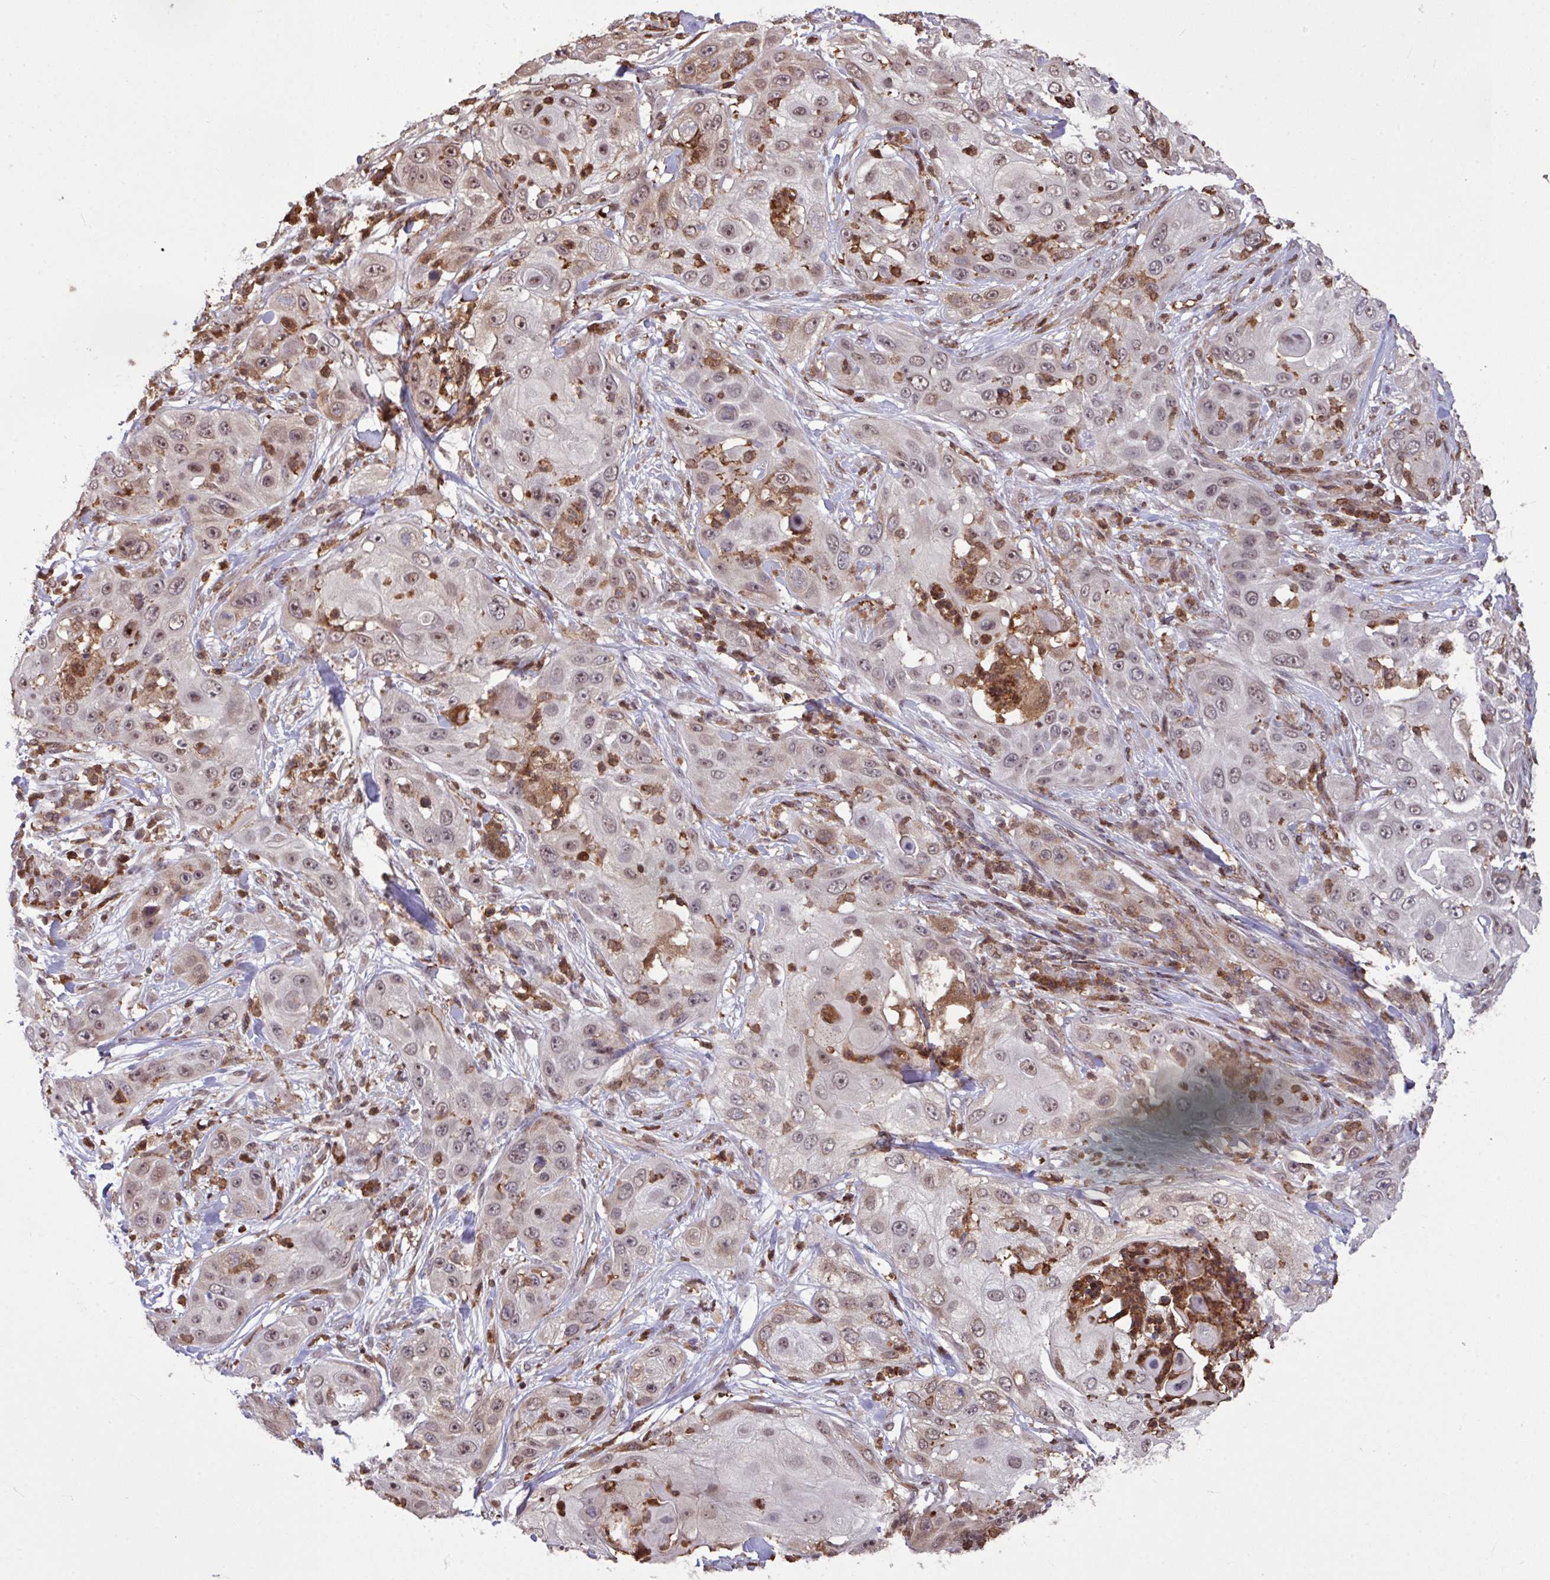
{"staining": {"intensity": "moderate", "quantity": "<25%", "location": "cytoplasmic/membranous,nuclear"}, "tissue": "skin cancer", "cell_type": "Tumor cells", "image_type": "cancer", "snomed": [{"axis": "morphology", "description": "Squamous cell carcinoma, NOS"}, {"axis": "topography", "description": "Skin"}], "caption": "The histopathology image demonstrates staining of skin squamous cell carcinoma, revealing moderate cytoplasmic/membranous and nuclear protein positivity (brown color) within tumor cells.", "gene": "GON7", "patient": {"sex": "female", "age": 44}}